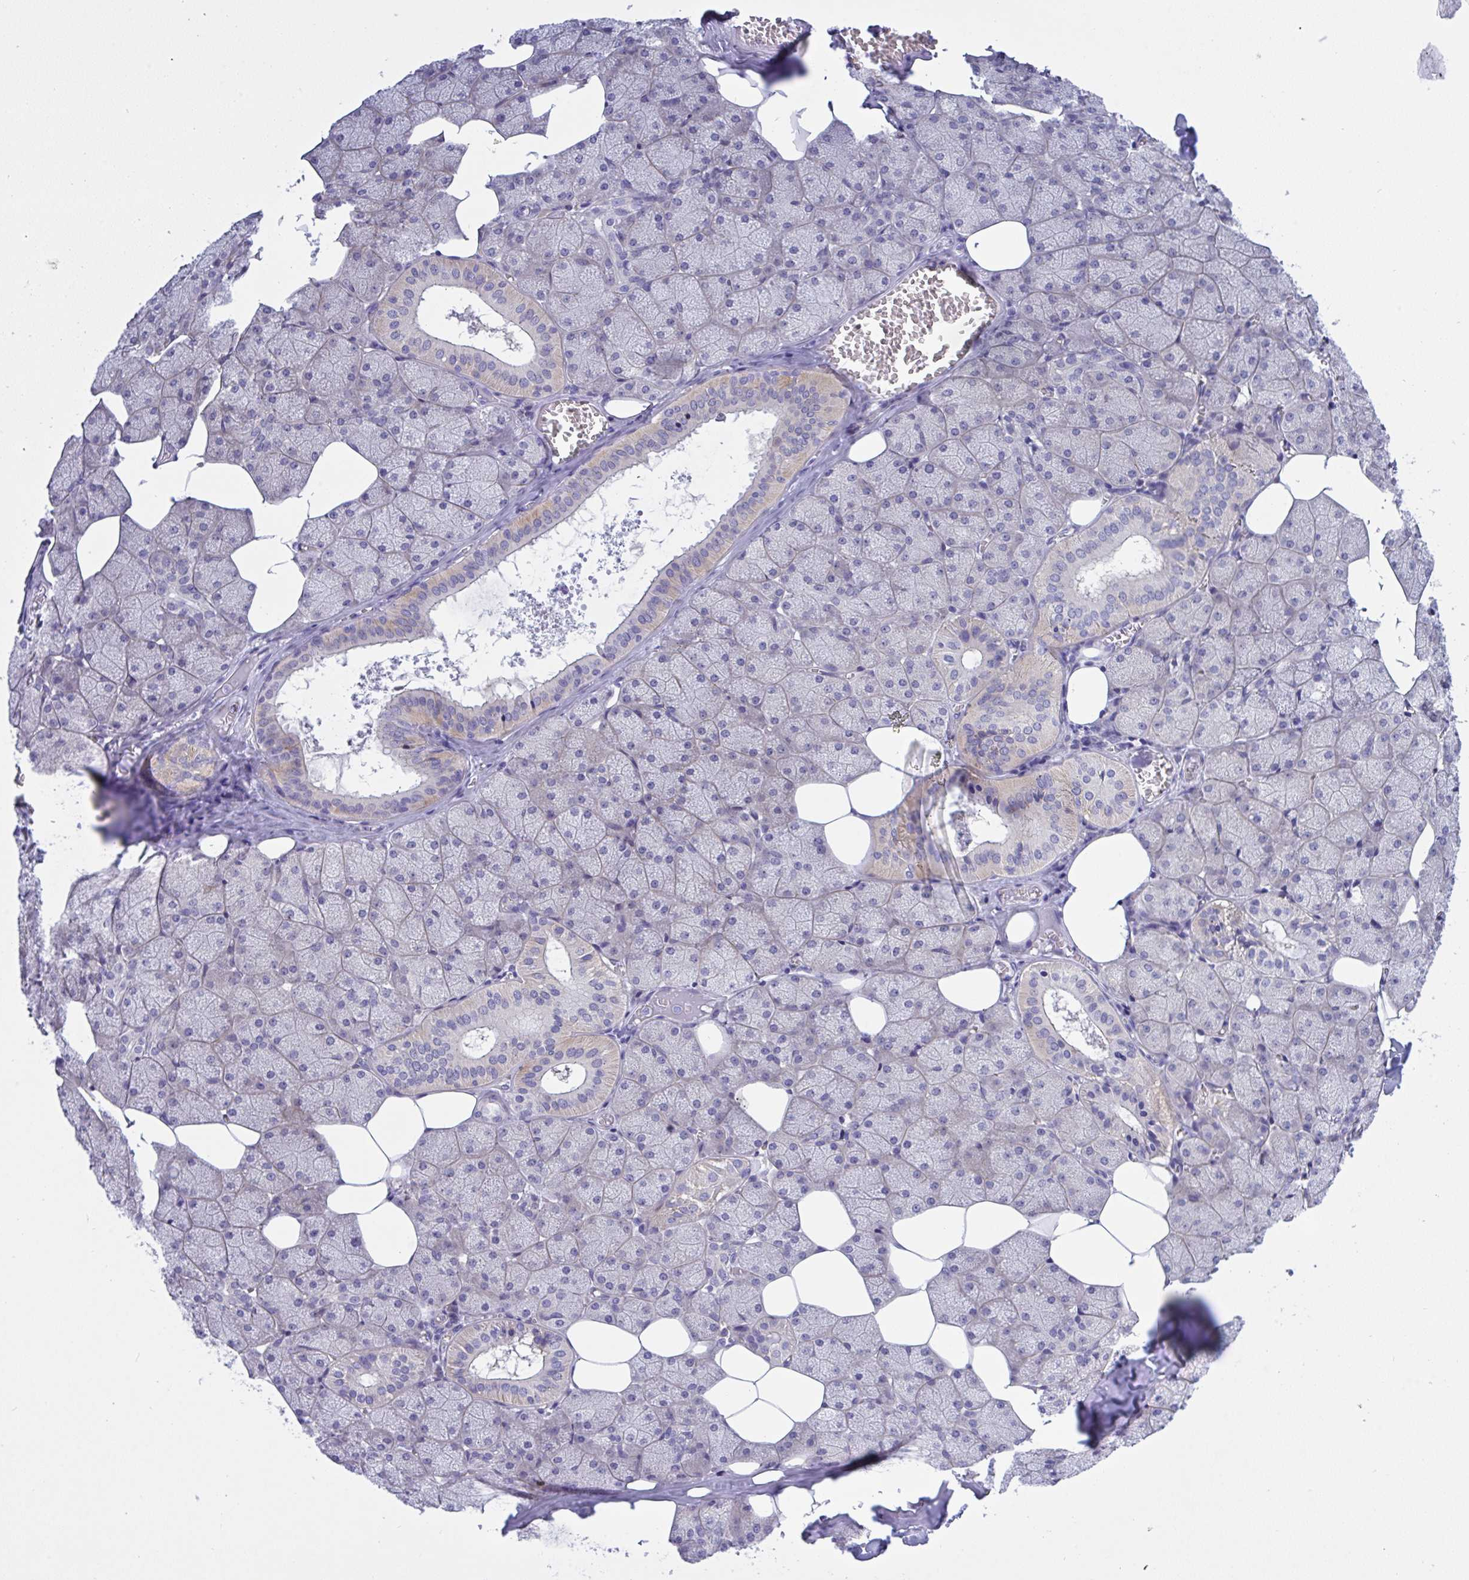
{"staining": {"intensity": "negative", "quantity": "none", "location": "none"}, "tissue": "salivary gland", "cell_type": "Glandular cells", "image_type": "normal", "snomed": [{"axis": "morphology", "description": "Normal tissue, NOS"}, {"axis": "topography", "description": "Salivary gland"}, {"axis": "topography", "description": "Peripheral nerve tissue"}], "caption": "This histopathology image is of unremarkable salivary gland stained with IHC to label a protein in brown with the nuclei are counter-stained blue. There is no expression in glandular cells. (Stains: DAB immunohistochemistry (IHC) with hematoxylin counter stain, Microscopy: brightfield microscopy at high magnification).", "gene": "TMEM41A", "patient": {"sex": "male", "age": 38}}